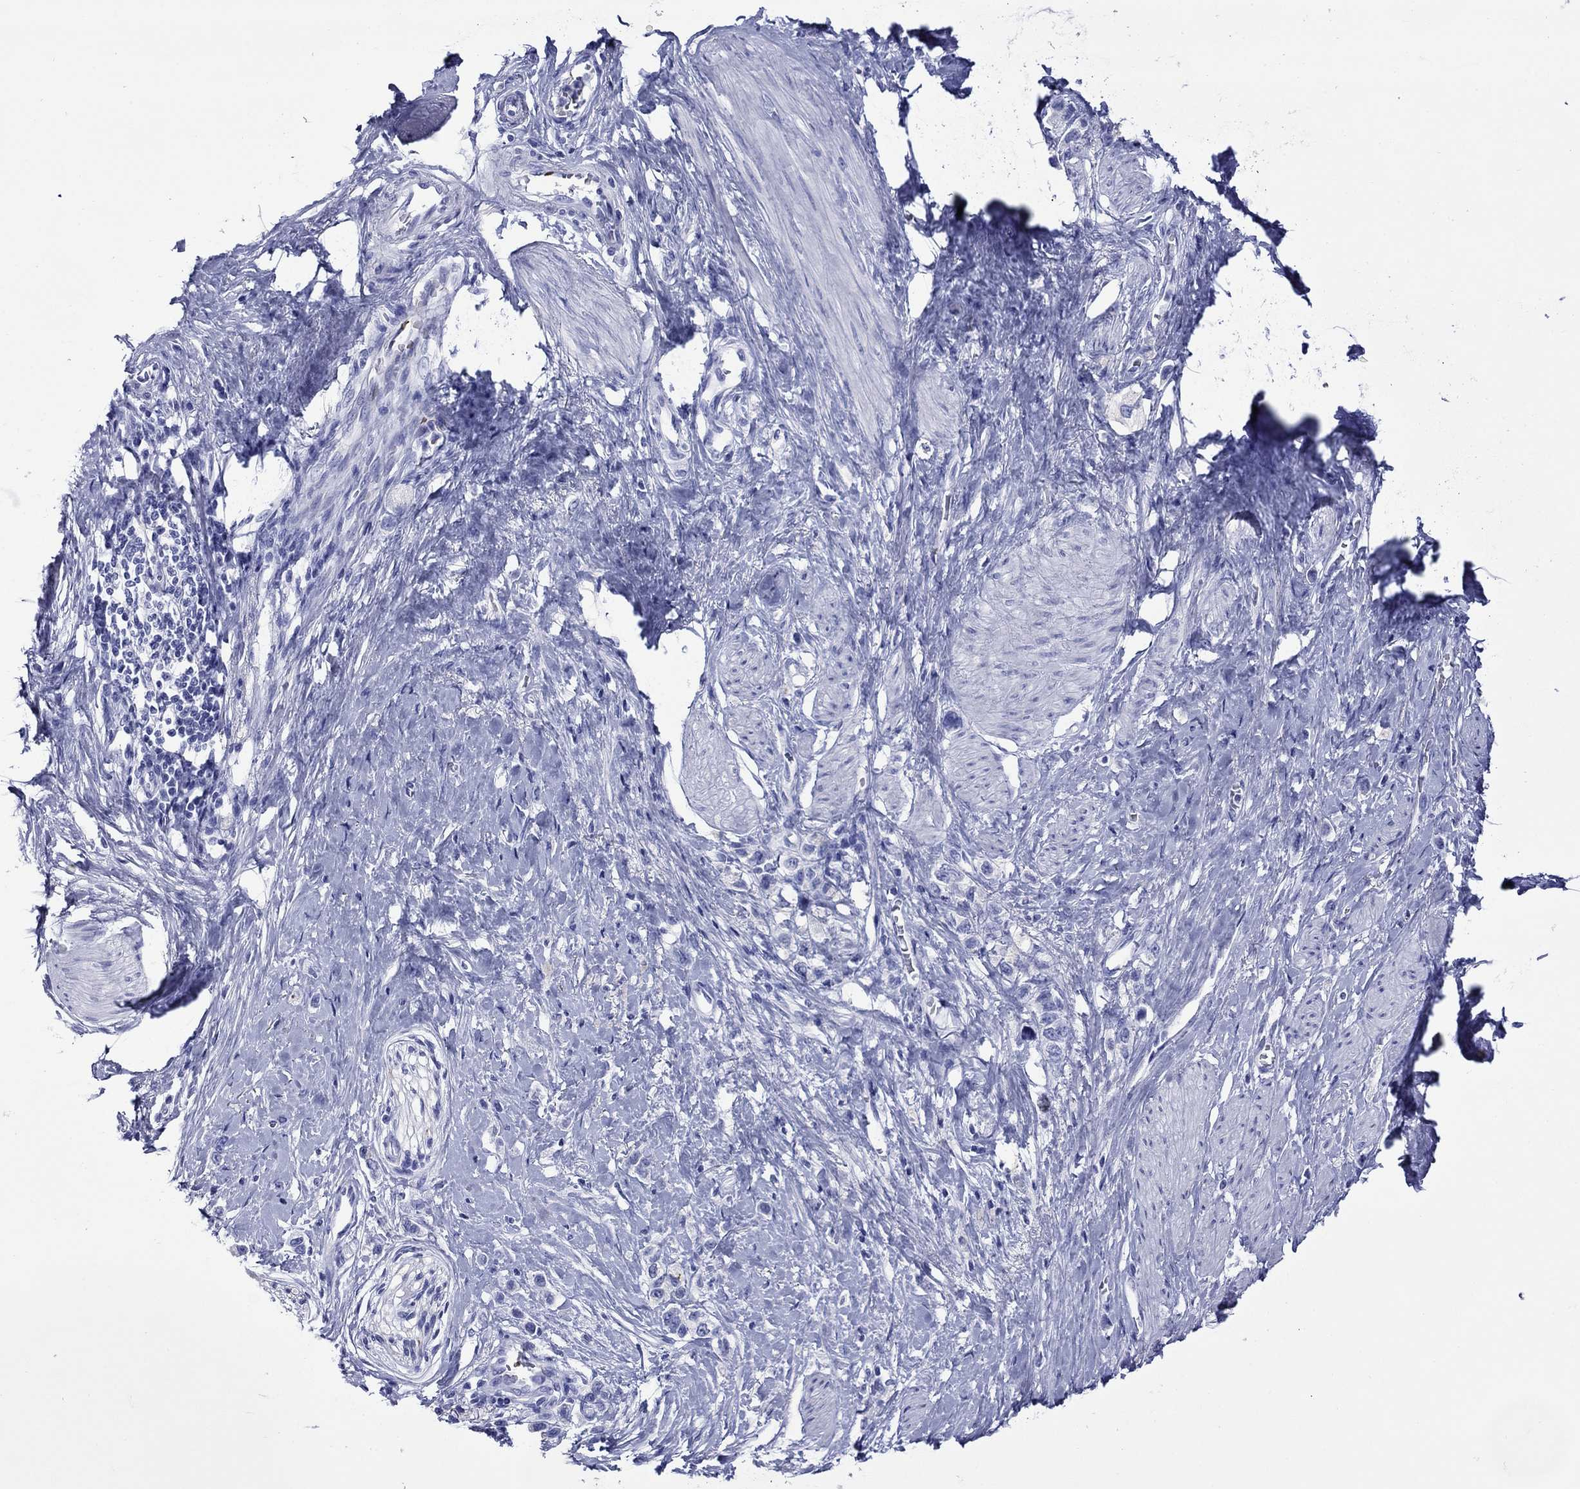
{"staining": {"intensity": "negative", "quantity": "none", "location": "none"}, "tissue": "stomach cancer", "cell_type": "Tumor cells", "image_type": "cancer", "snomed": [{"axis": "morphology", "description": "Normal tissue, NOS"}, {"axis": "morphology", "description": "Adenocarcinoma, NOS"}, {"axis": "morphology", "description": "Adenocarcinoma, High grade"}, {"axis": "topography", "description": "Stomach, upper"}, {"axis": "topography", "description": "Stomach"}], "caption": "Micrograph shows no significant protein positivity in tumor cells of stomach cancer. (DAB (3,3'-diaminobenzidine) IHC with hematoxylin counter stain).", "gene": "ROM1", "patient": {"sex": "female", "age": 65}}